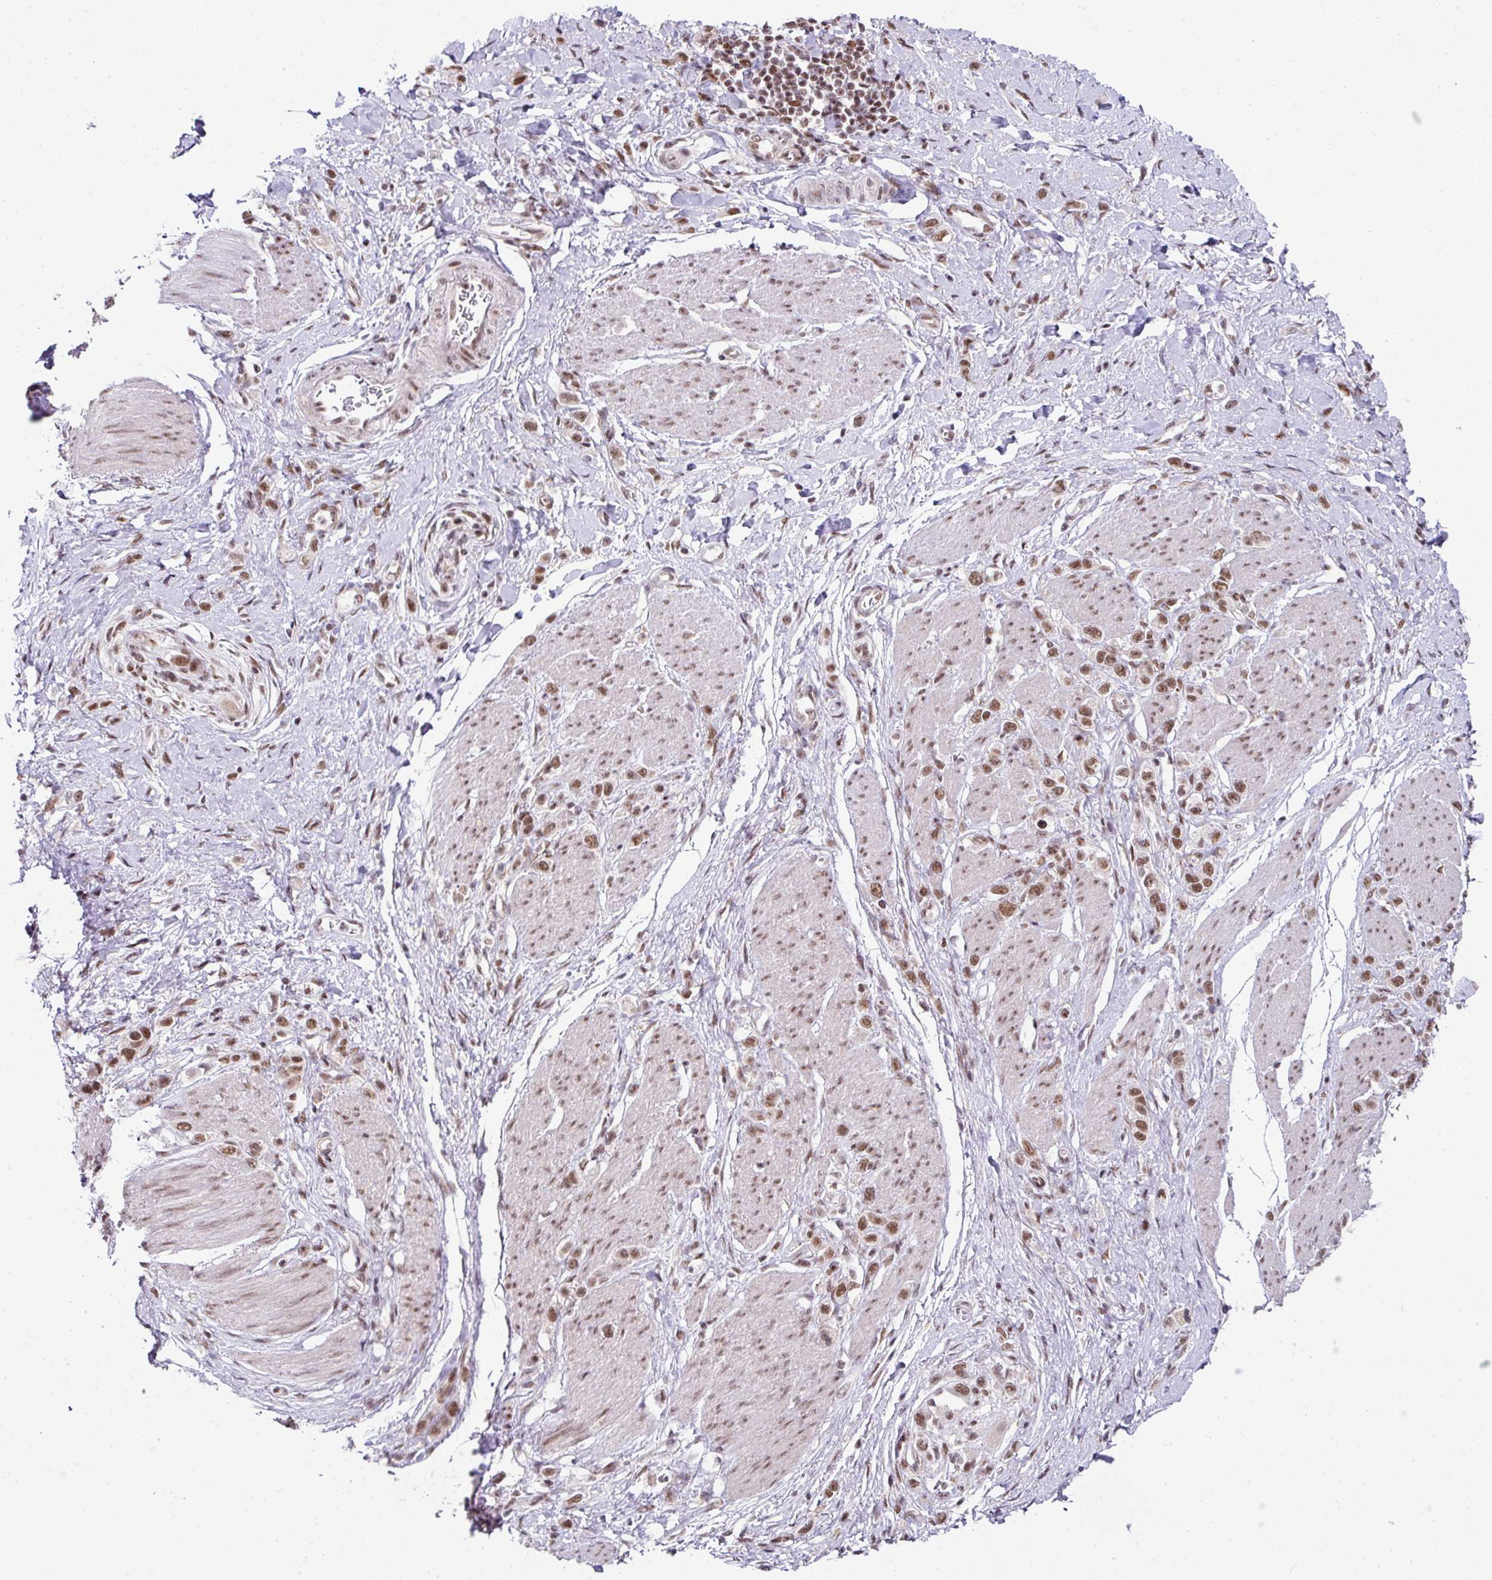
{"staining": {"intensity": "moderate", "quantity": ">75%", "location": "nuclear"}, "tissue": "stomach cancer", "cell_type": "Tumor cells", "image_type": "cancer", "snomed": [{"axis": "morphology", "description": "Adenocarcinoma, NOS"}, {"axis": "topography", "description": "Stomach"}], "caption": "A histopathology image showing moderate nuclear staining in about >75% of tumor cells in stomach cancer, as visualized by brown immunohistochemical staining.", "gene": "NFYA", "patient": {"sex": "female", "age": 65}}